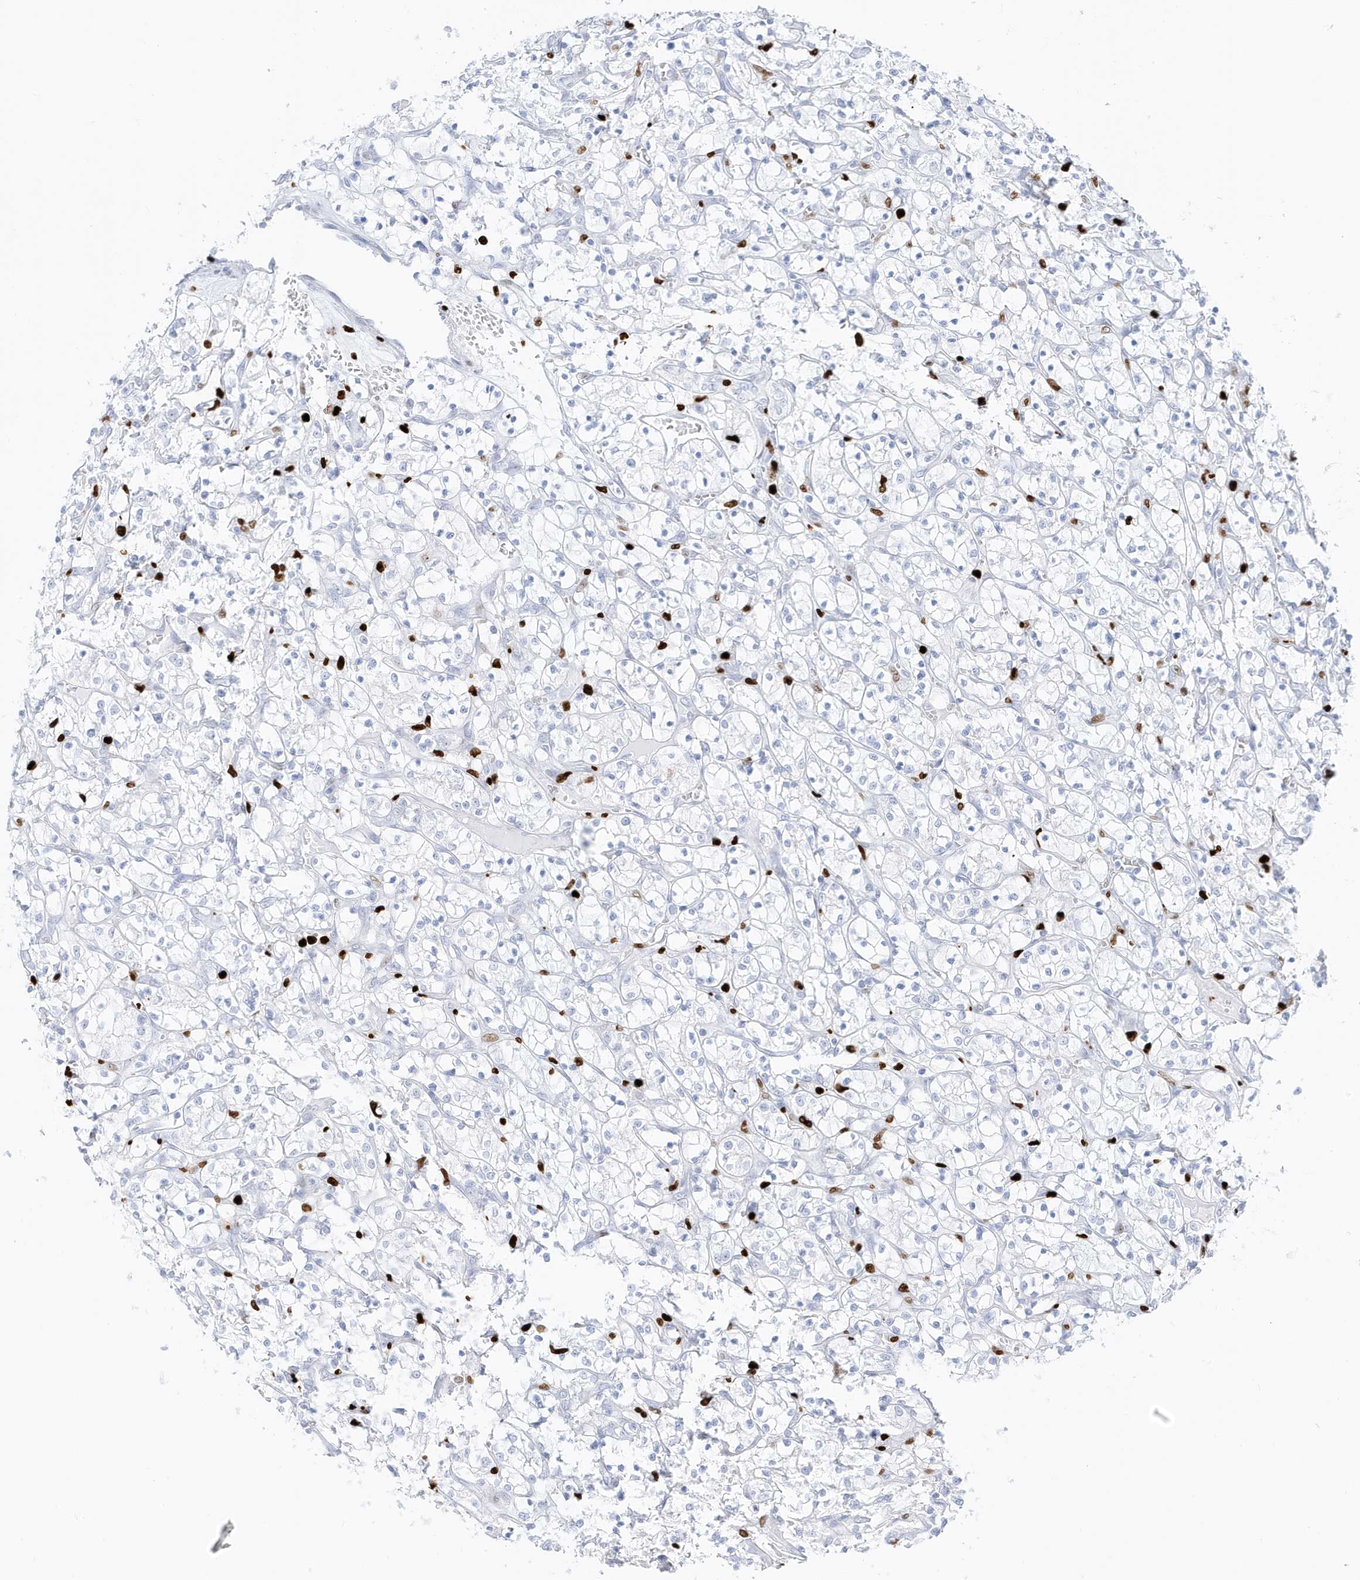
{"staining": {"intensity": "negative", "quantity": "none", "location": "none"}, "tissue": "renal cancer", "cell_type": "Tumor cells", "image_type": "cancer", "snomed": [{"axis": "morphology", "description": "Adenocarcinoma, NOS"}, {"axis": "topography", "description": "Kidney"}], "caption": "The image demonstrates no staining of tumor cells in renal adenocarcinoma.", "gene": "MNDA", "patient": {"sex": "female", "age": 69}}